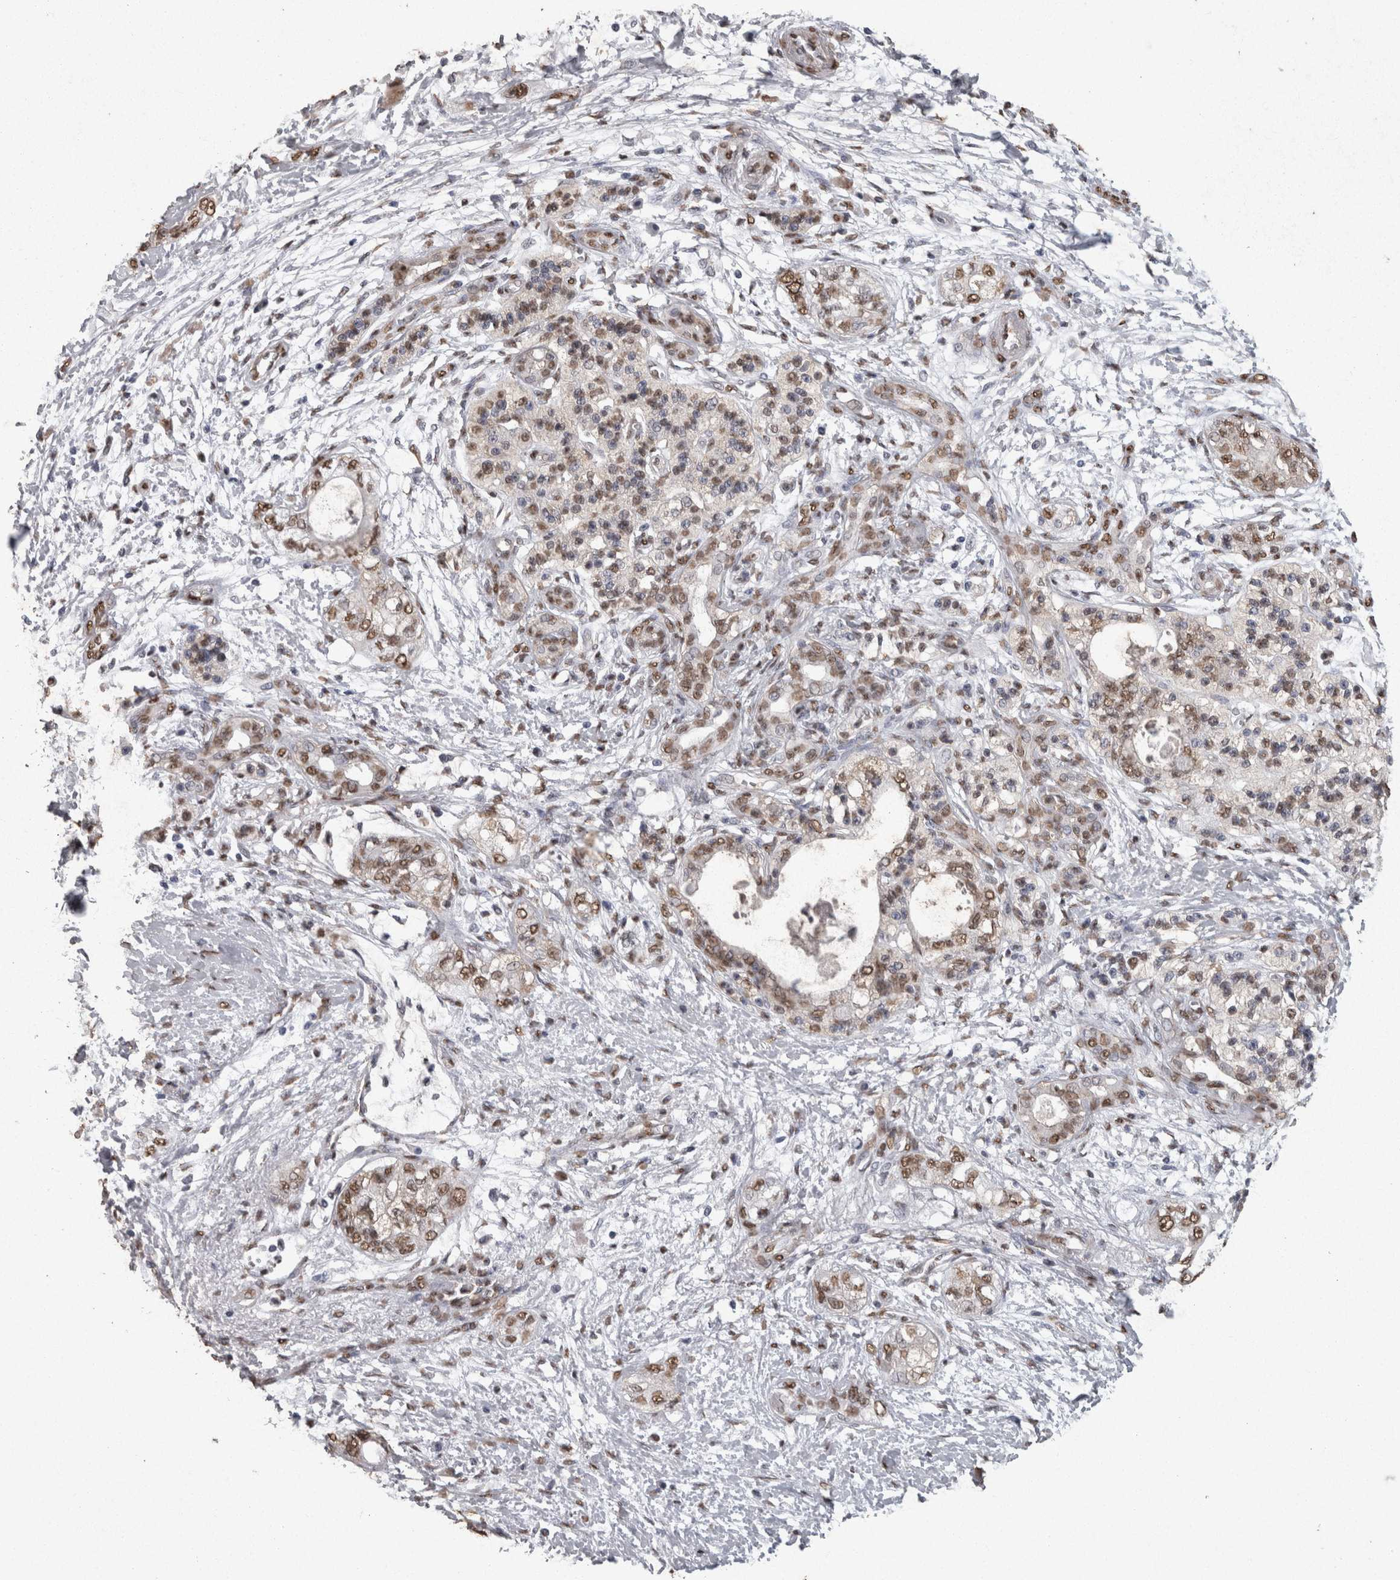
{"staining": {"intensity": "weak", "quantity": ">75%", "location": "nuclear"}, "tissue": "pancreatic cancer", "cell_type": "Tumor cells", "image_type": "cancer", "snomed": [{"axis": "morphology", "description": "Adenocarcinoma, NOS"}, {"axis": "topography", "description": "Pancreas"}], "caption": "The micrograph shows staining of adenocarcinoma (pancreatic), revealing weak nuclear protein staining (brown color) within tumor cells.", "gene": "SMAD7", "patient": {"sex": "male", "age": 70}}